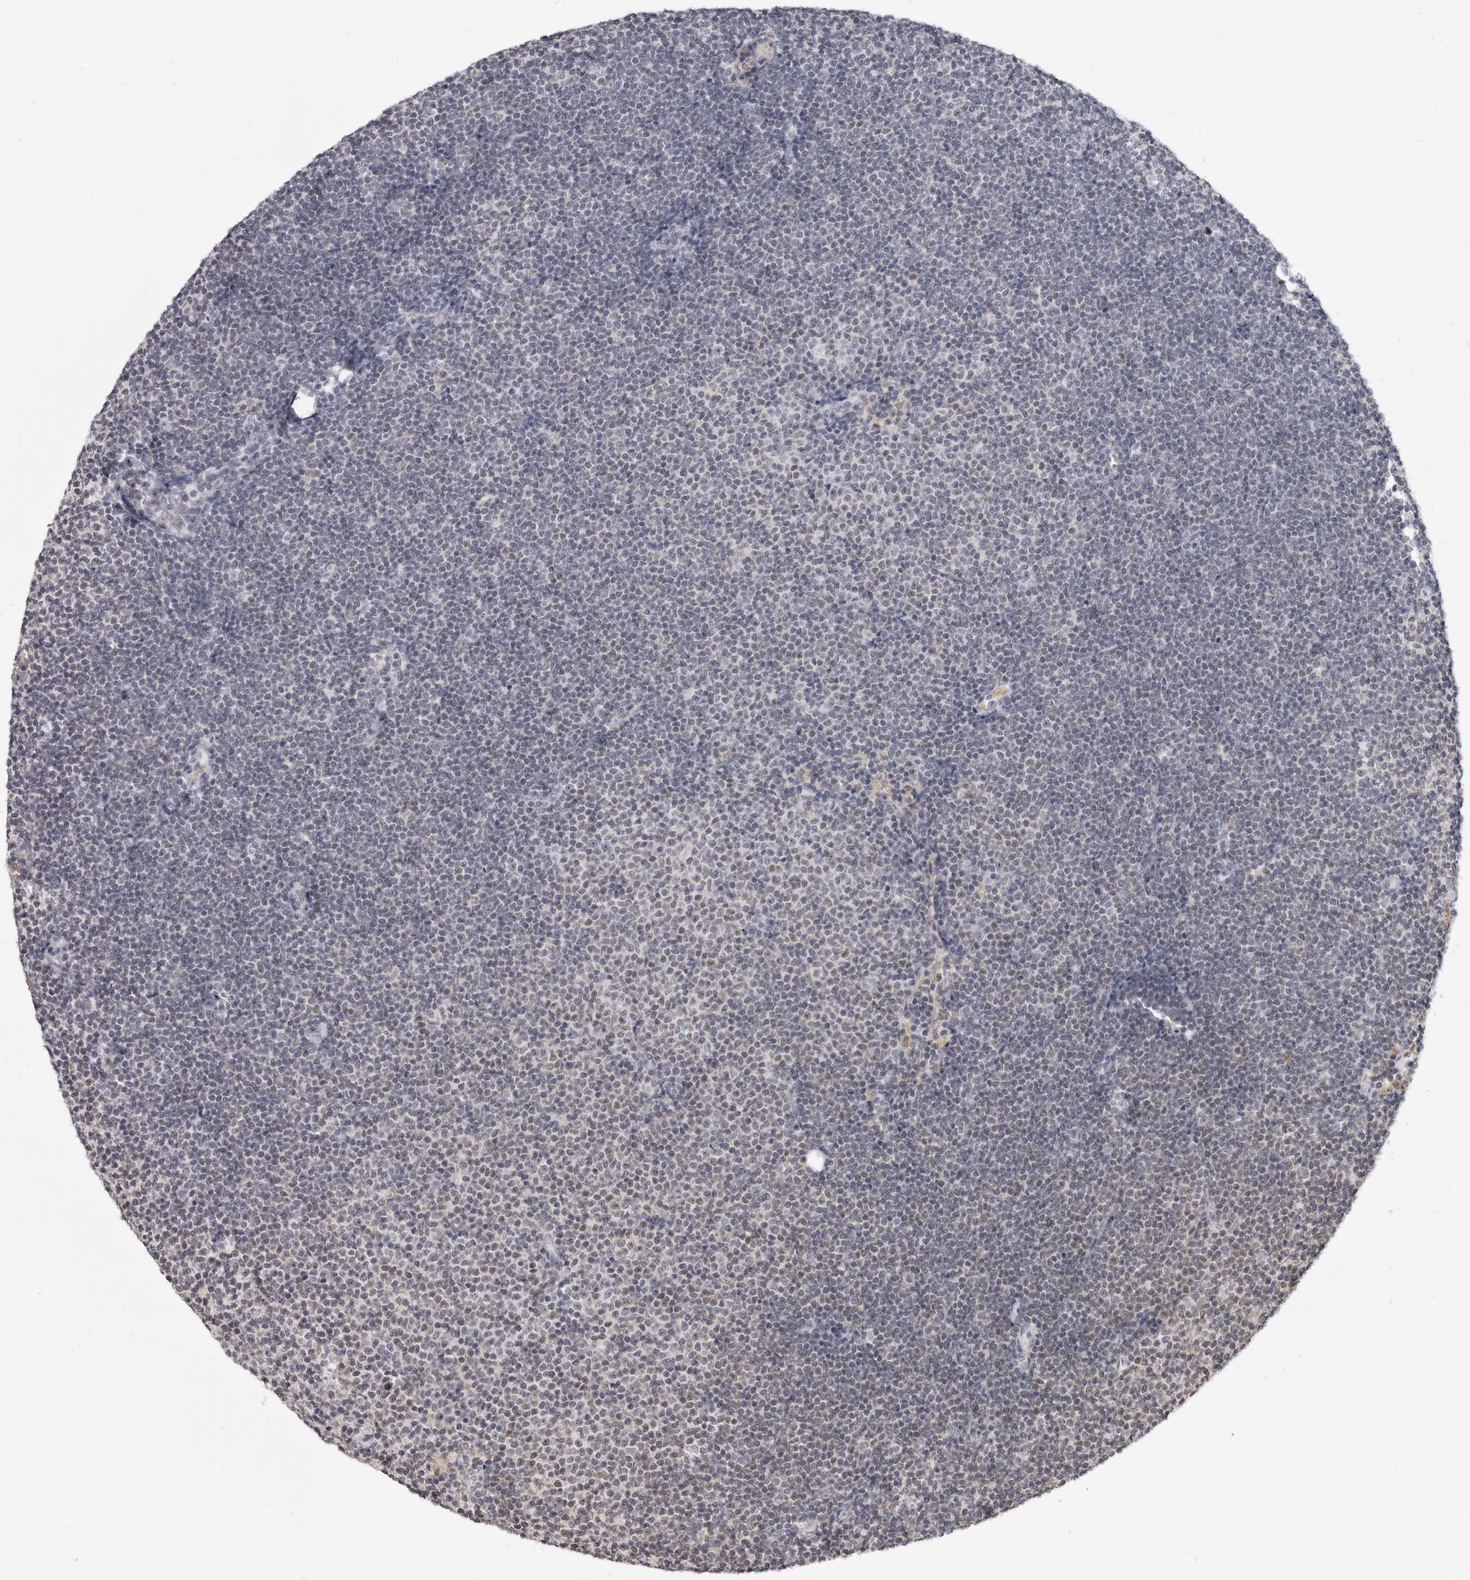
{"staining": {"intensity": "weak", "quantity": "<25%", "location": "nuclear"}, "tissue": "lymphoma", "cell_type": "Tumor cells", "image_type": "cancer", "snomed": [{"axis": "morphology", "description": "Malignant lymphoma, non-Hodgkin's type, Low grade"}, {"axis": "topography", "description": "Lymph node"}], "caption": "This photomicrograph is of lymphoma stained with IHC to label a protein in brown with the nuclei are counter-stained blue. There is no expression in tumor cells.", "gene": "CGN", "patient": {"sex": "female", "age": 53}}